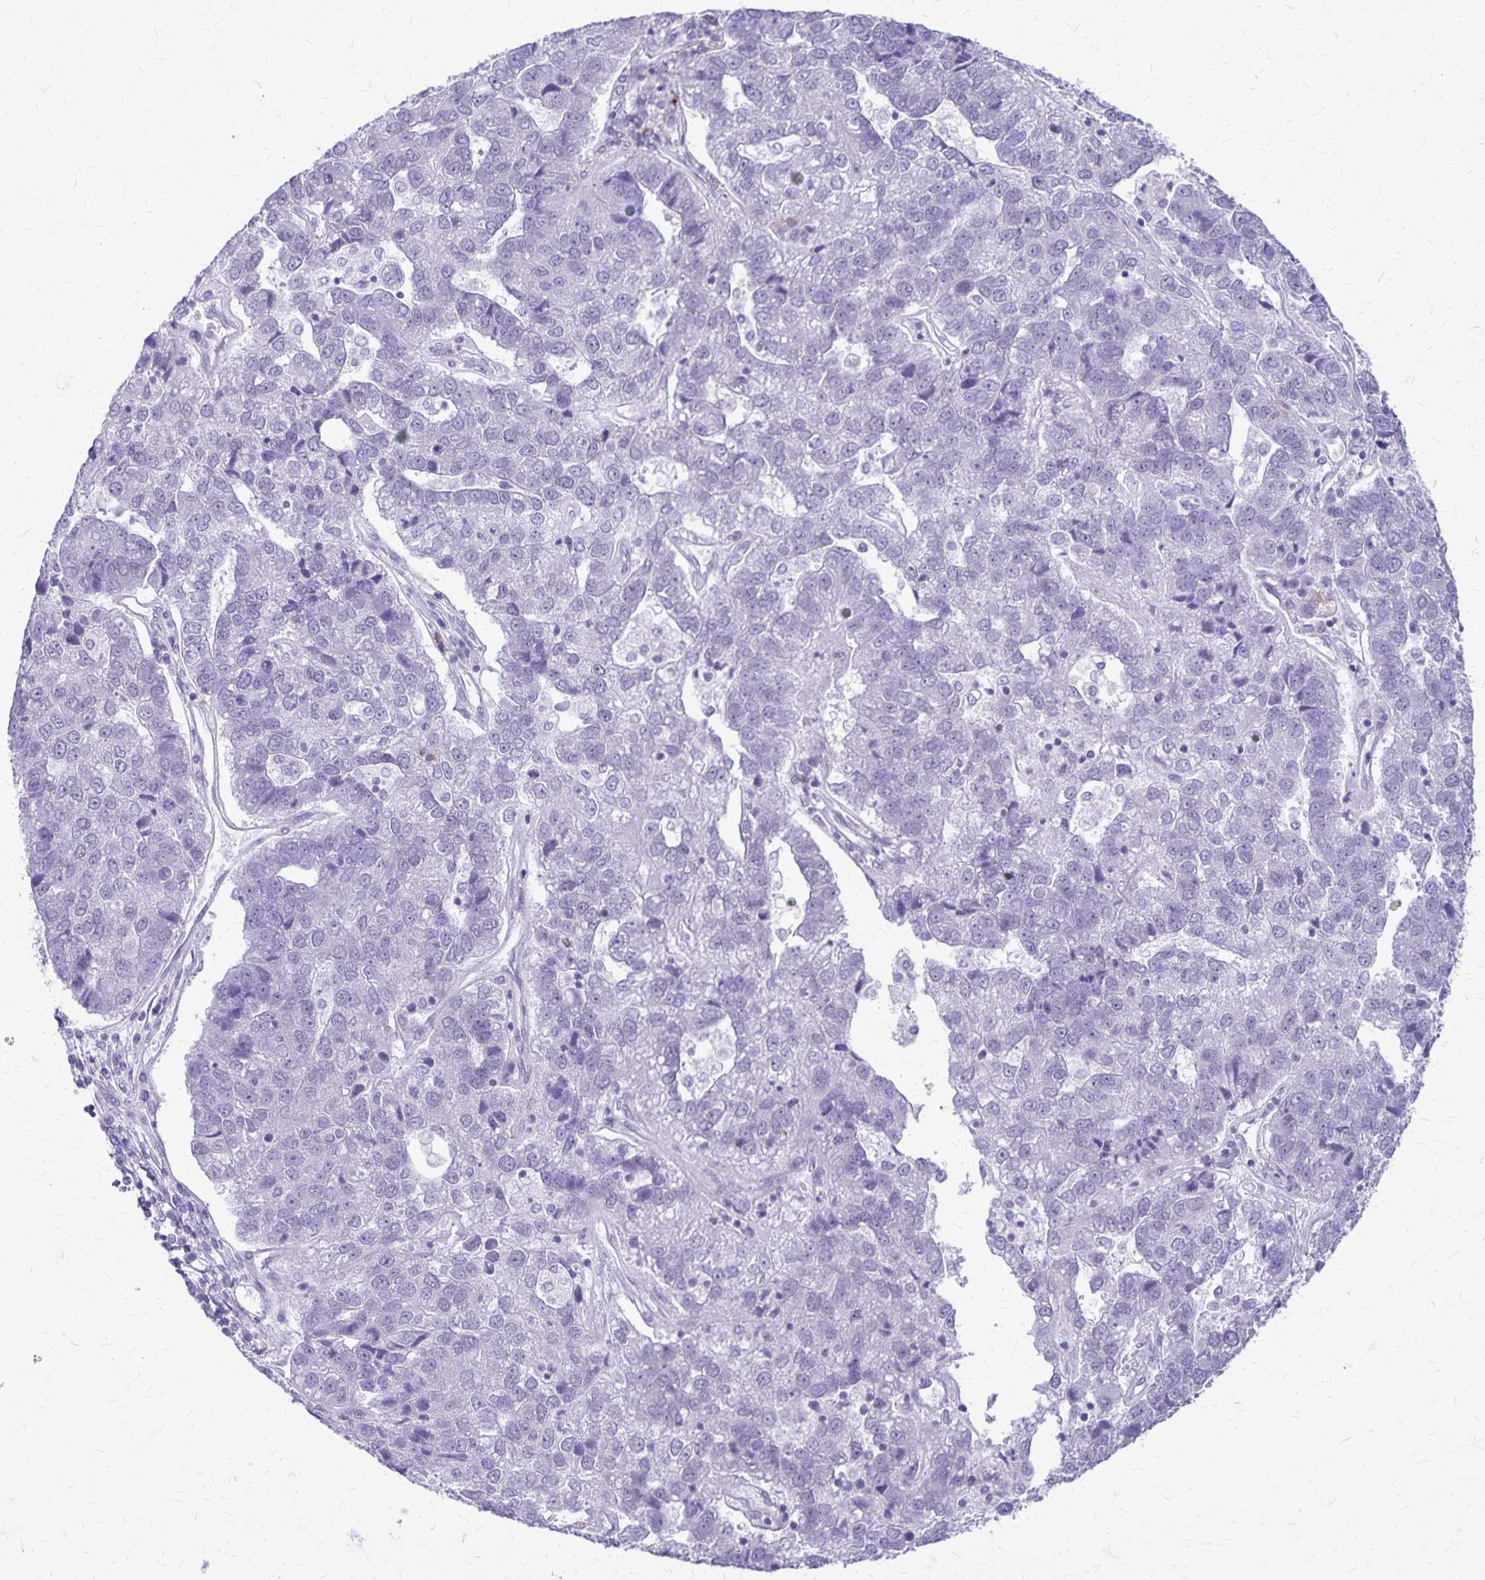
{"staining": {"intensity": "negative", "quantity": "none", "location": "none"}, "tissue": "pancreatic cancer", "cell_type": "Tumor cells", "image_type": "cancer", "snomed": [{"axis": "morphology", "description": "Adenocarcinoma, NOS"}, {"axis": "topography", "description": "Pancreas"}], "caption": "The micrograph reveals no staining of tumor cells in pancreatic cancer.", "gene": "RTN1", "patient": {"sex": "female", "age": 61}}